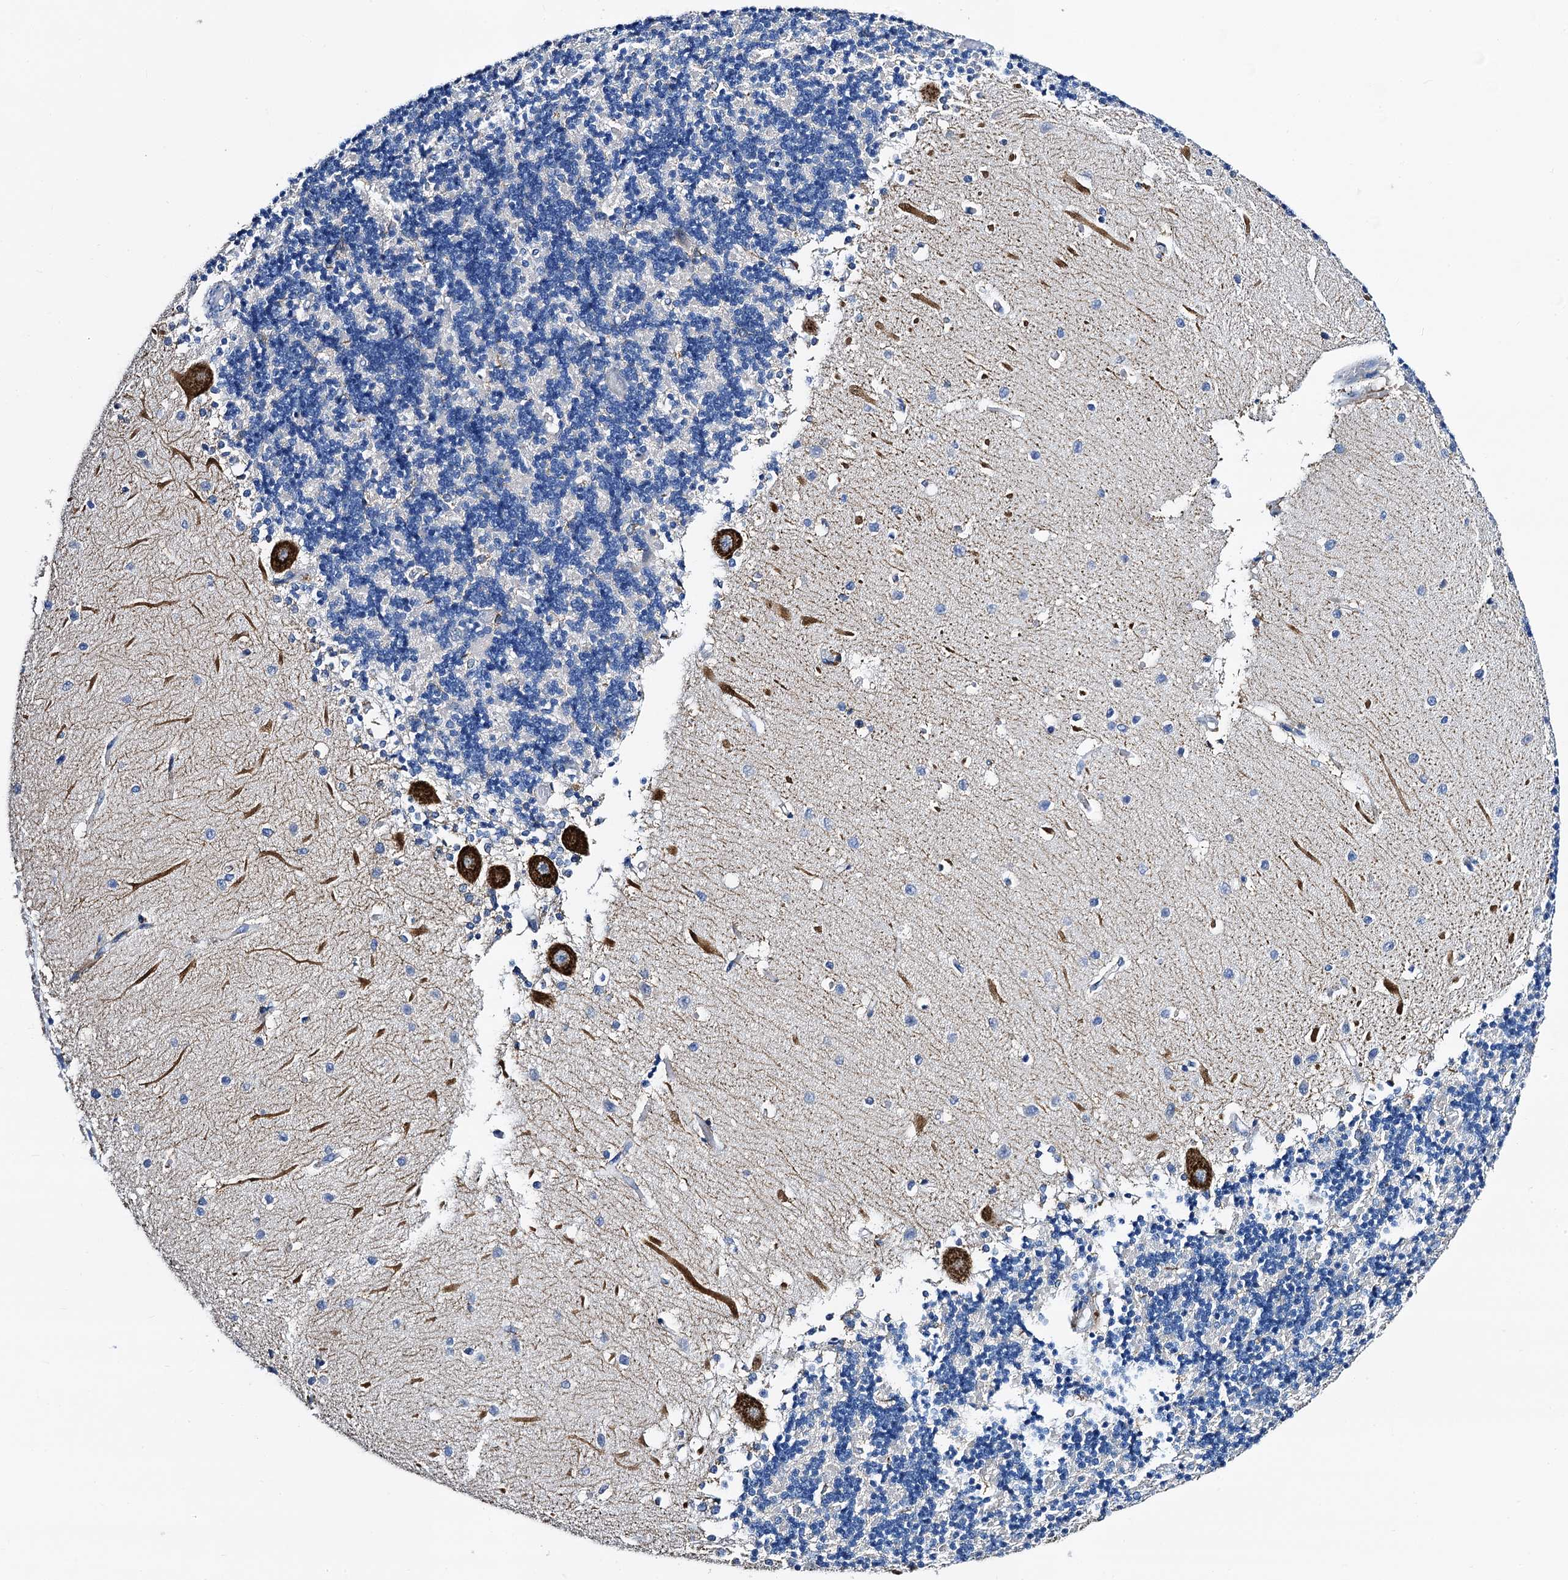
{"staining": {"intensity": "negative", "quantity": "none", "location": "none"}, "tissue": "cerebellum", "cell_type": "Cells in granular layer", "image_type": "normal", "snomed": [{"axis": "morphology", "description": "Normal tissue, NOS"}, {"axis": "topography", "description": "Cerebellum"}], "caption": "IHC of benign cerebellum displays no staining in cells in granular layer. (Brightfield microscopy of DAB (3,3'-diaminobenzidine) immunohistochemistry at high magnification).", "gene": "FREM3", "patient": {"sex": "male", "age": 37}}